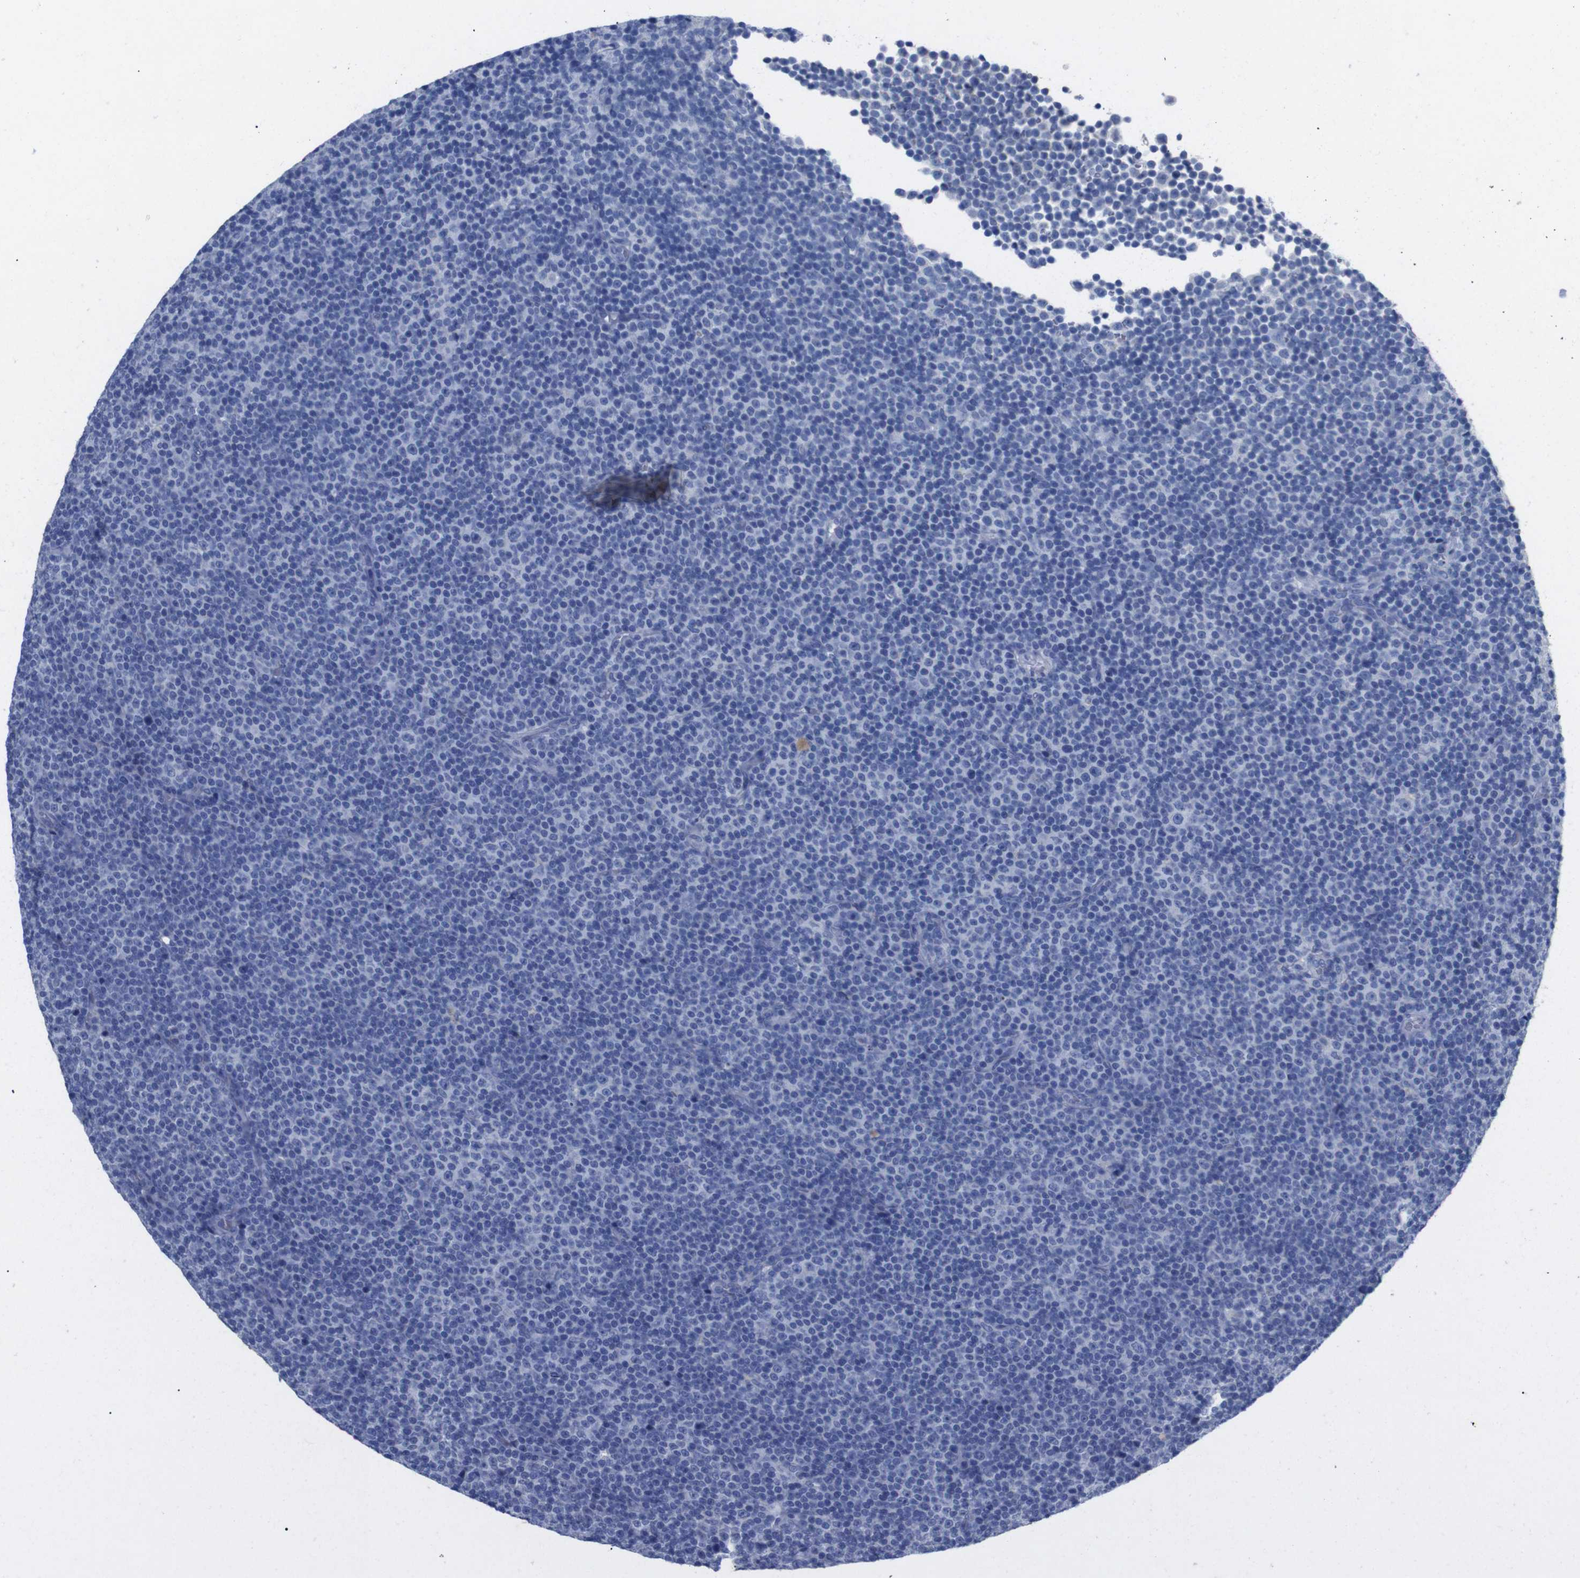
{"staining": {"intensity": "negative", "quantity": "none", "location": "none"}, "tissue": "lymphoma", "cell_type": "Tumor cells", "image_type": "cancer", "snomed": [{"axis": "morphology", "description": "Malignant lymphoma, non-Hodgkin's type, Low grade"}, {"axis": "topography", "description": "Lymph node"}], "caption": "Histopathology image shows no significant protein staining in tumor cells of low-grade malignant lymphoma, non-Hodgkin's type.", "gene": "GJB2", "patient": {"sex": "female", "age": 67}}